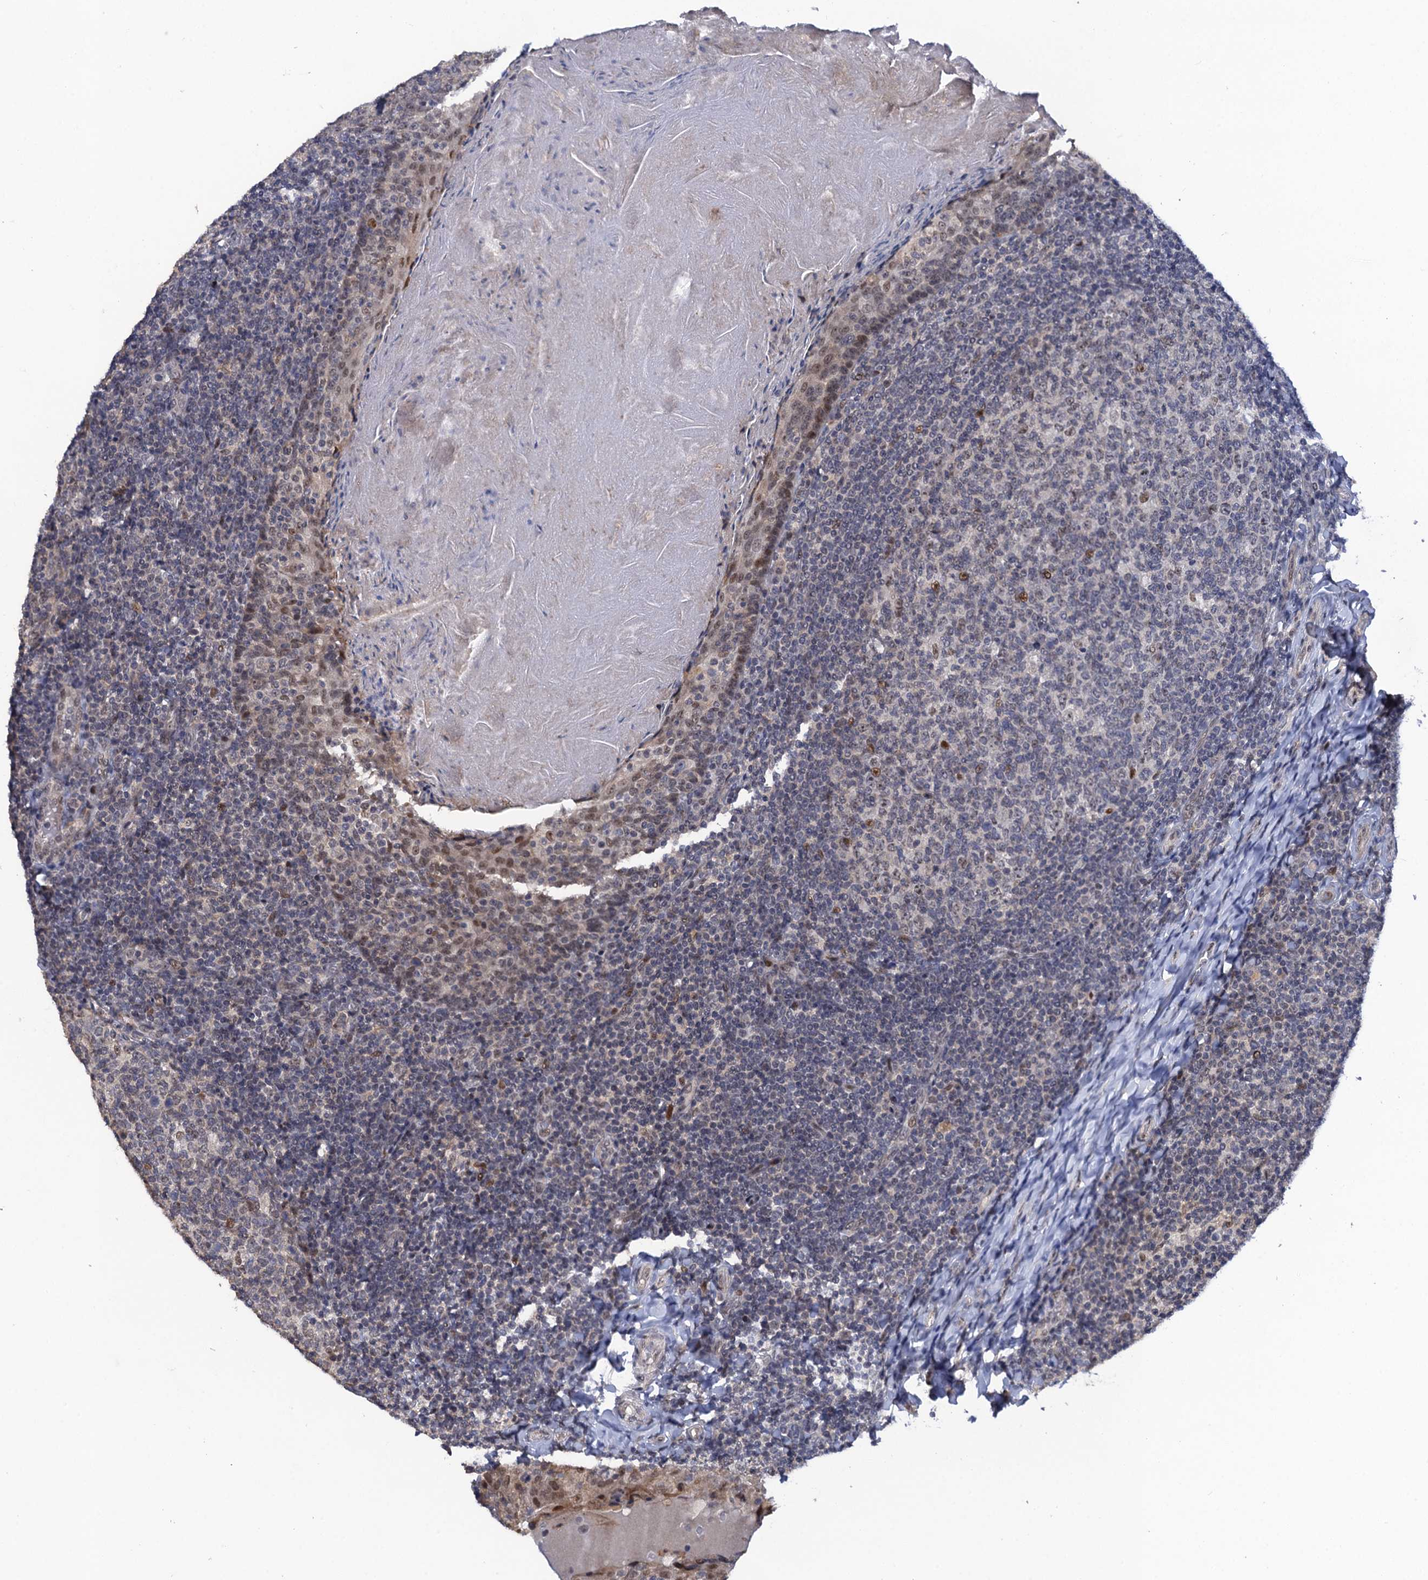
{"staining": {"intensity": "moderate", "quantity": "<25%", "location": "nuclear"}, "tissue": "tonsil", "cell_type": "Germinal center cells", "image_type": "normal", "snomed": [{"axis": "morphology", "description": "Normal tissue, NOS"}, {"axis": "topography", "description": "Tonsil"}], "caption": "Brown immunohistochemical staining in normal human tonsil demonstrates moderate nuclear expression in about <25% of germinal center cells.", "gene": "ZAR1L", "patient": {"sex": "female", "age": 19}}